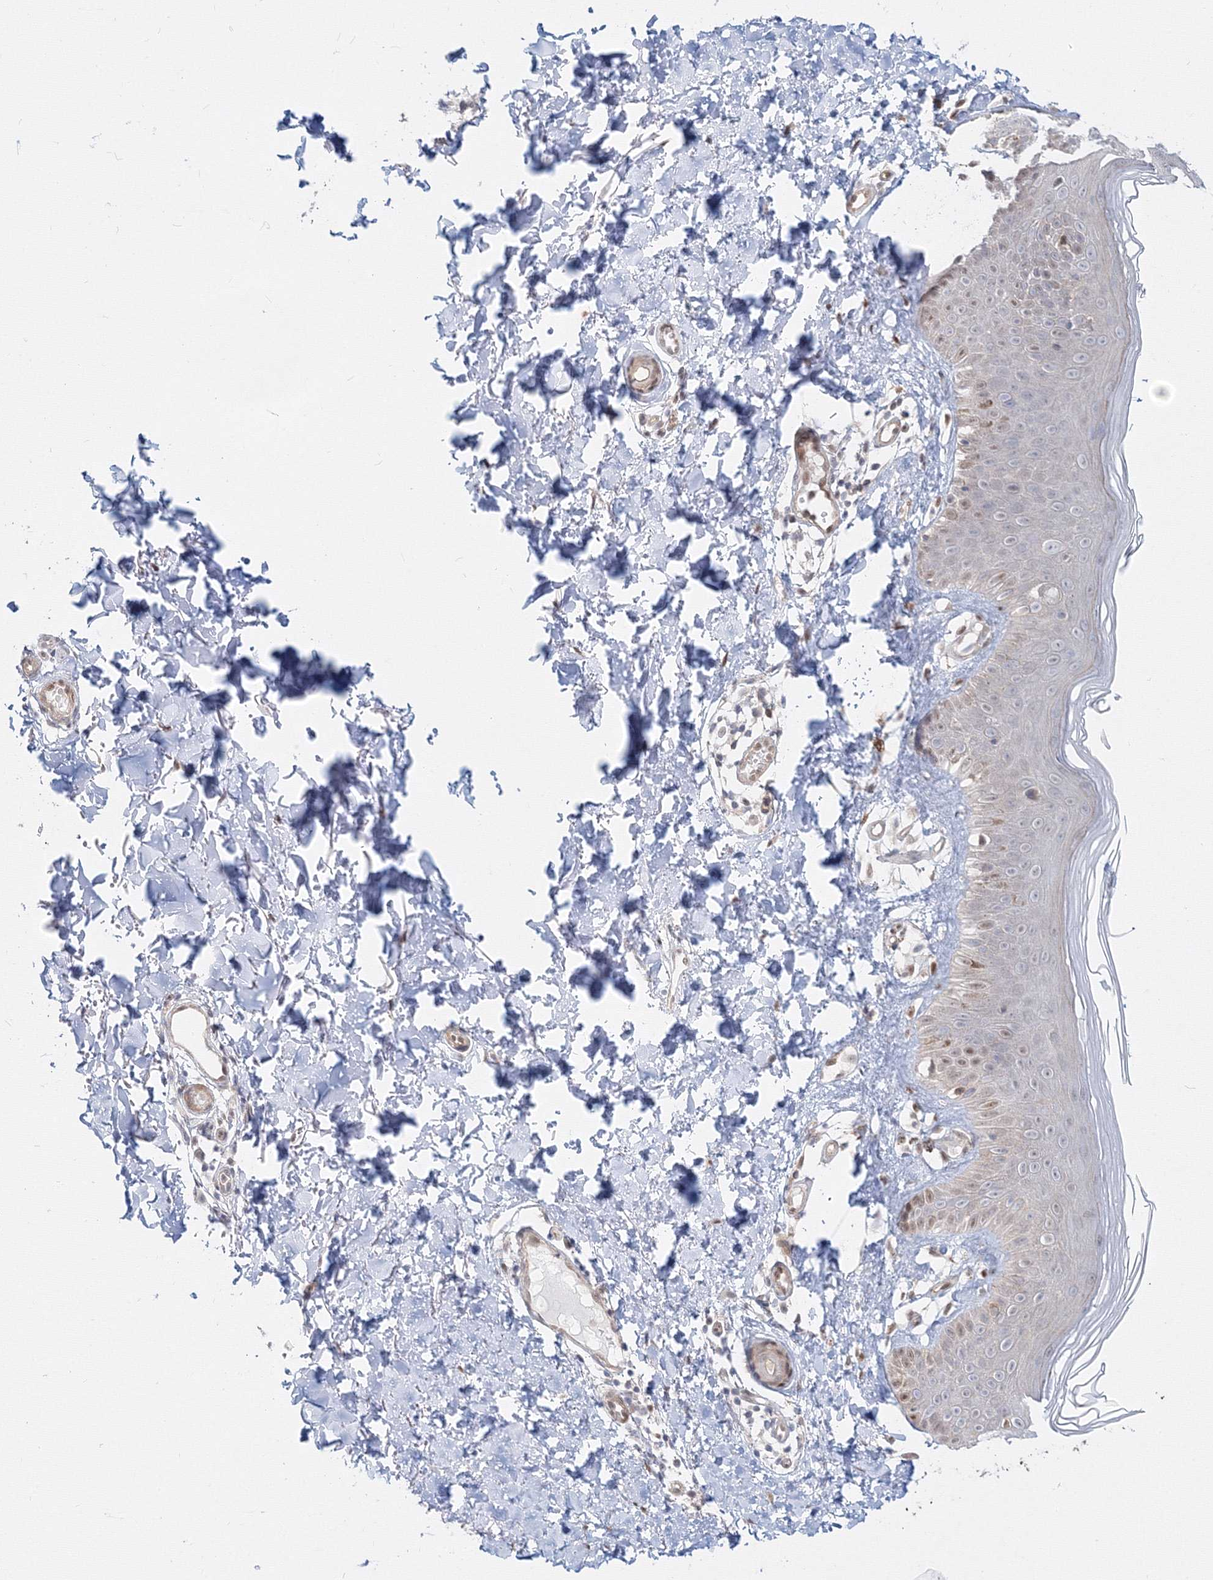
{"staining": {"intensity": "weak", "quantity": ">75%", "location": "cytoplasmic/membranous"}, "tissue": "skin", "cell_type": "Fibroblasts", "image_type": "normal", "snomed": [{"axis": "morphology", "description": "Normal tissue, NOS"}, {"axis": "topography", "description": "Skin"}], "caption": "Skin stained for a protein exhibits weak cytoplasmic/membranous positivity in fibroblasts. The protein is shown in brown color, while the nuclei are stained blue.", "gene": "ARHGAP21", "patient": {"sex": "male", "age": 52}}